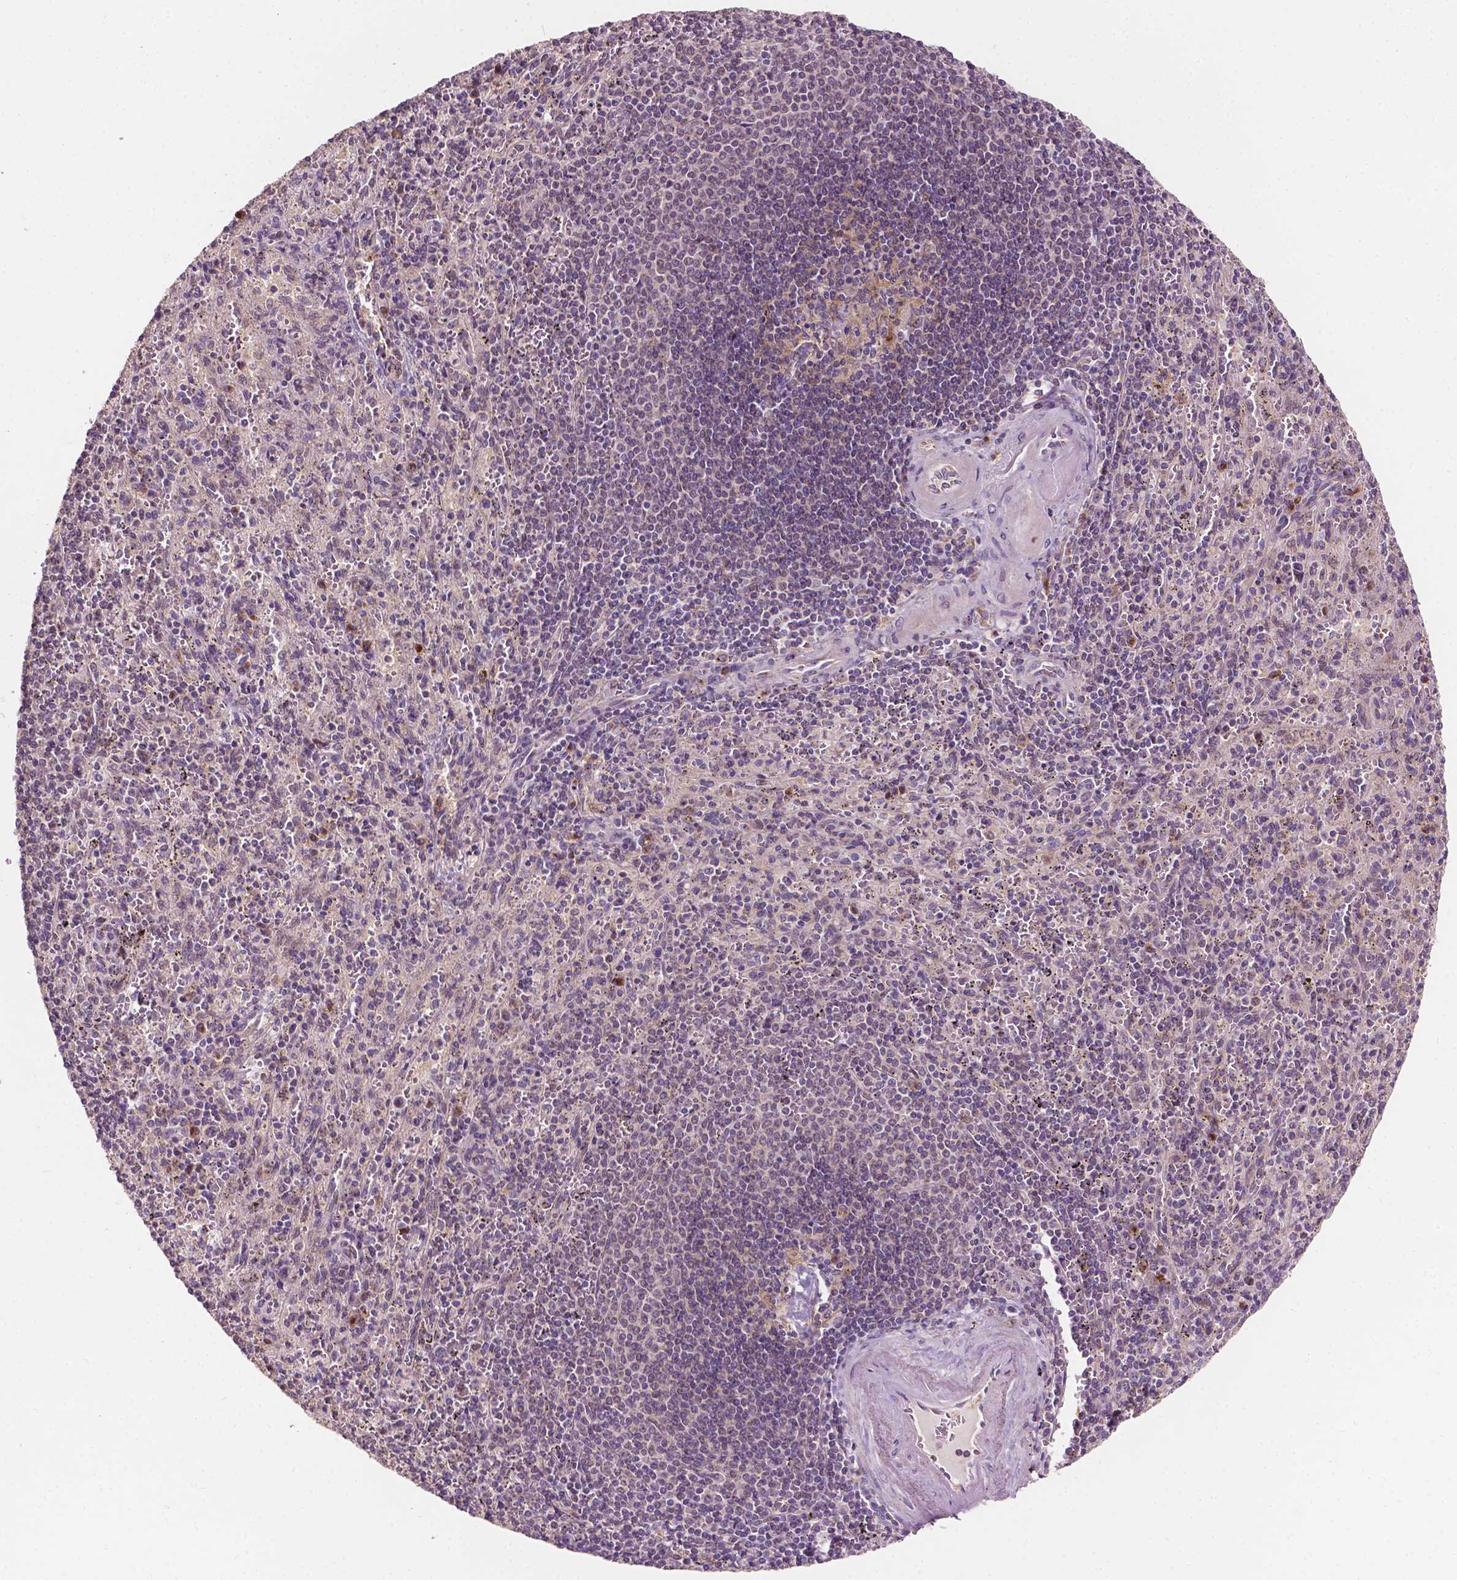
{"staining": {"intensity": "negative", "quantity": "none", "location": "none"}, "tissue": "spleen", "cell_type": "Cells in red pulp", "image_type": "normal", "snomed": [{"axis": "morphology", "description": "Normal tissue, NOS"}, {"axis": "topography", "description": "Spleen"}], "caption": "Spleen was stained to show a protein in brown. There is no significant expression in cells in red pulp. (IHC, brightfield microscopy, high magnification).", "gene": "EBAG9", "patient": {"sex": "male", "age": 57}}